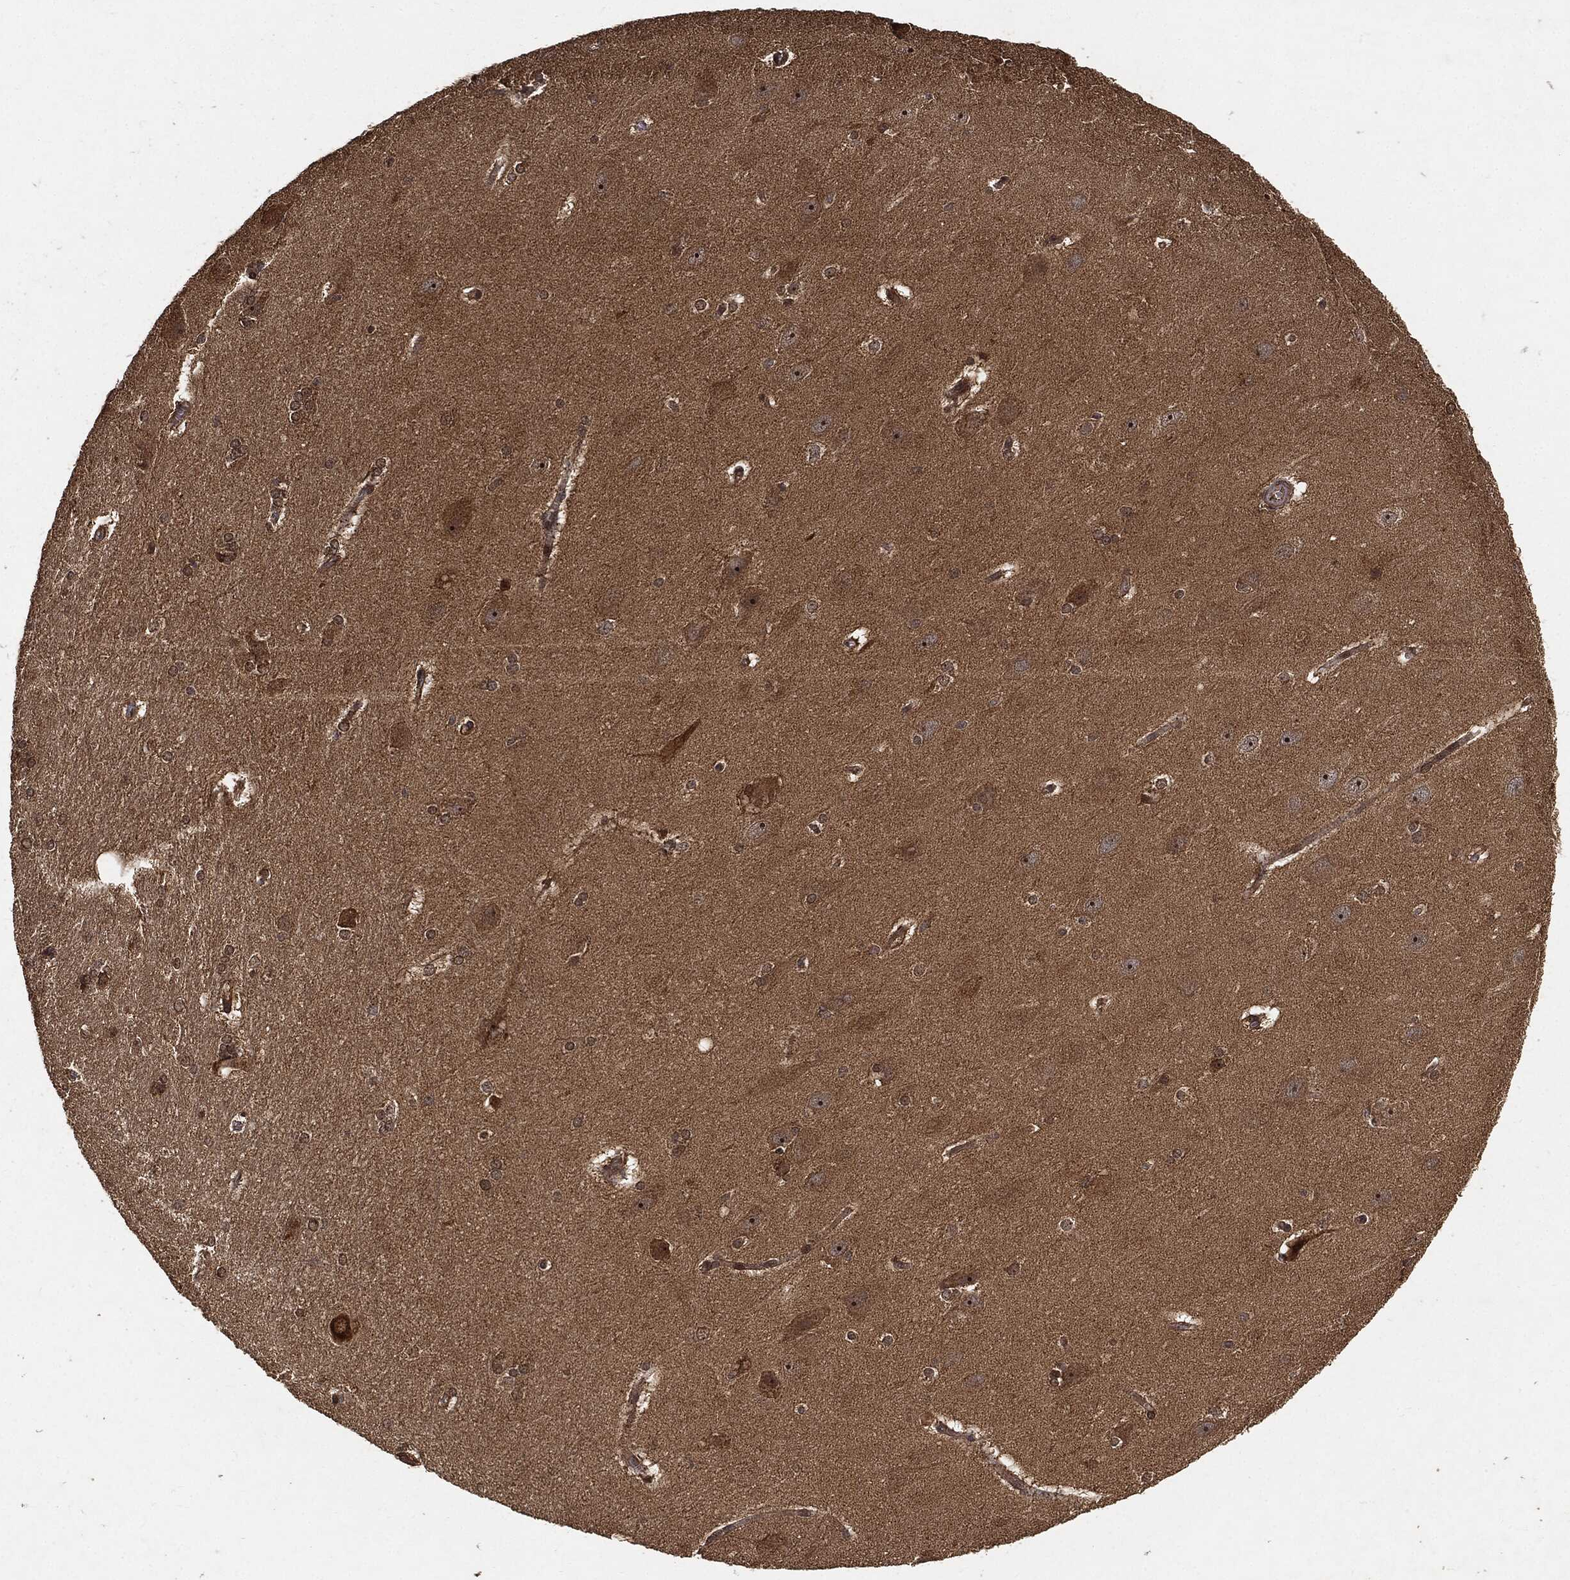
{"staining": {"intensity": "strong", "quantity": "<25%", "location": "nuclear"}, "tissue": "hippocampus", "cell_type": "Glial cells", "image_type": "normal", "snomed": [{"axis": "morphology", "description": "Normal tissue, NOS"}, {"axis": "topography", "description": "Cerebral cortex"}, {"axis": "topography", "description": "Hippocampus"}], "caption": "A brown stain labels strong nuclear staining of a protein in glial cells of benign hippocampus. (Brightfield microscopy of DAB IHC at high magnification).", "gene": "ZNF226", "patient": {"sex": "female", "age": 19}}